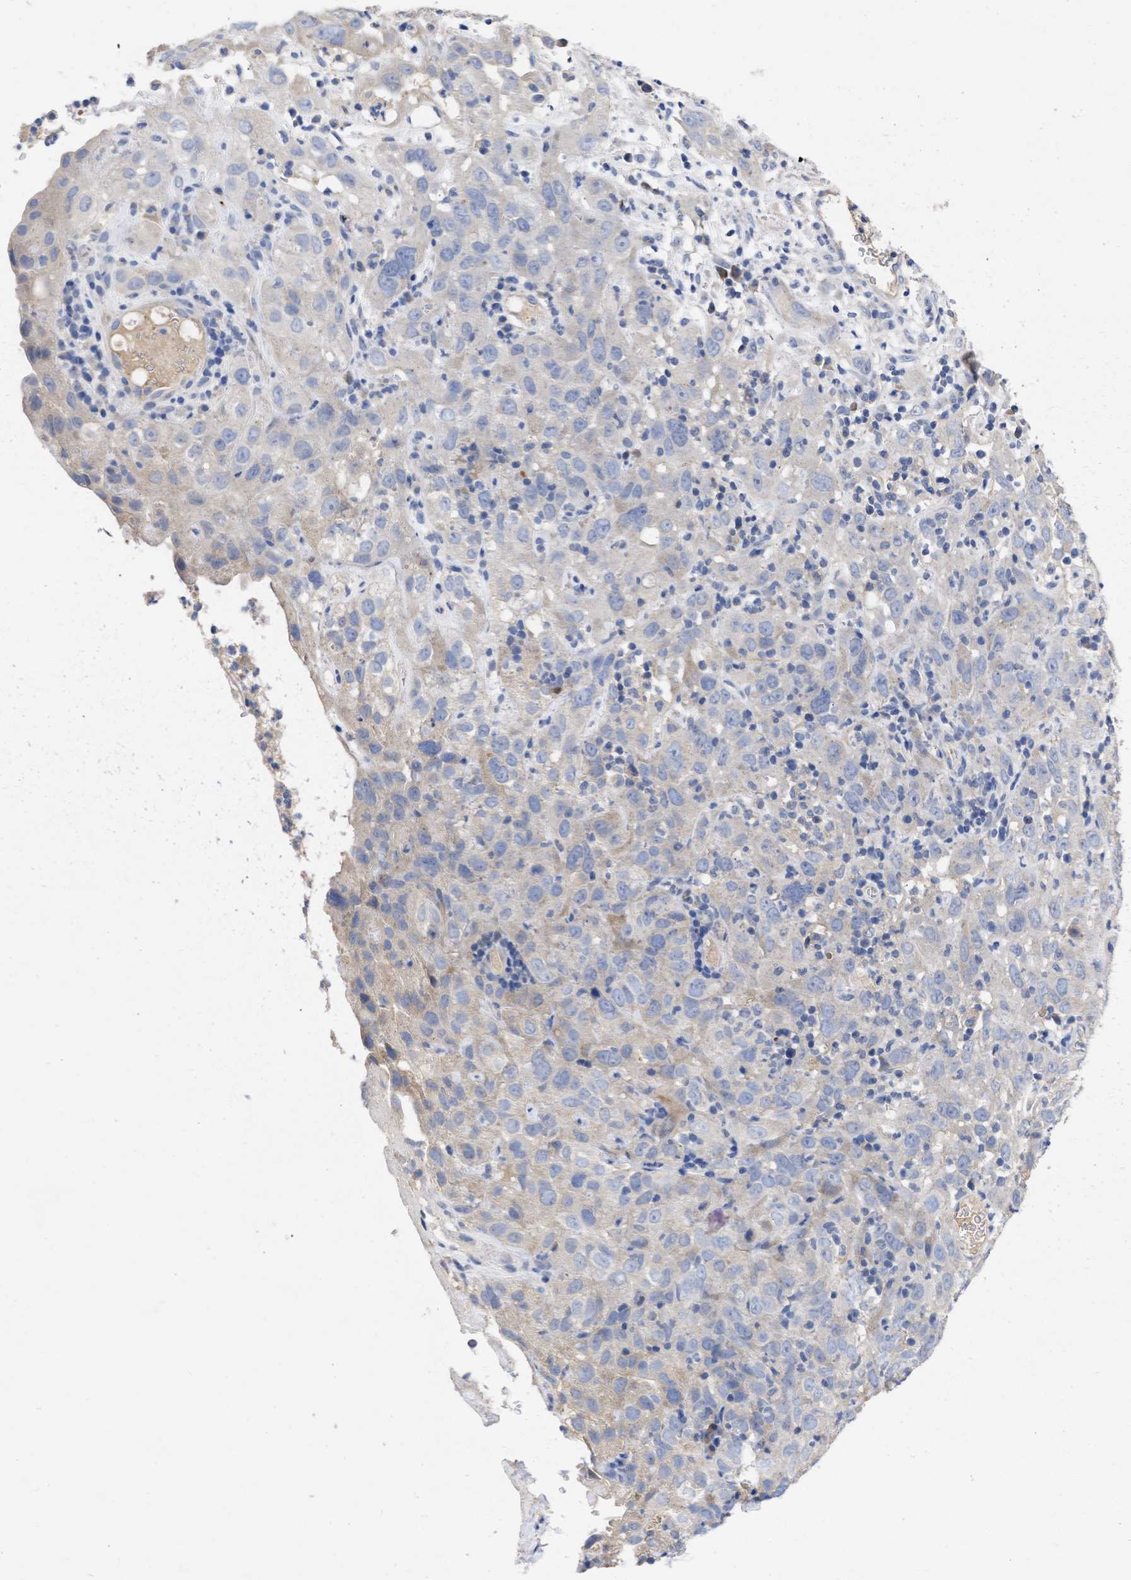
{"staining": {"intensity": "negative", "quantity": "none", "location": "none"}, "tissue": "cervical cancer", "cell_type": "Tumor cells", "image_type": "cancer", "snomed": [{"axis": "morphology", "description": "Squamous cell carcinoma, NOS"}, {"axis": "topography", "description": "Cervix"}], "caption": "Histopathology image shows no protein positivity in tumor cells of cervical cancer (squamous cell carcinoma) tissue.", "gene": "ARHGEF4", "patient": {"sex": "female", "age": 32}}